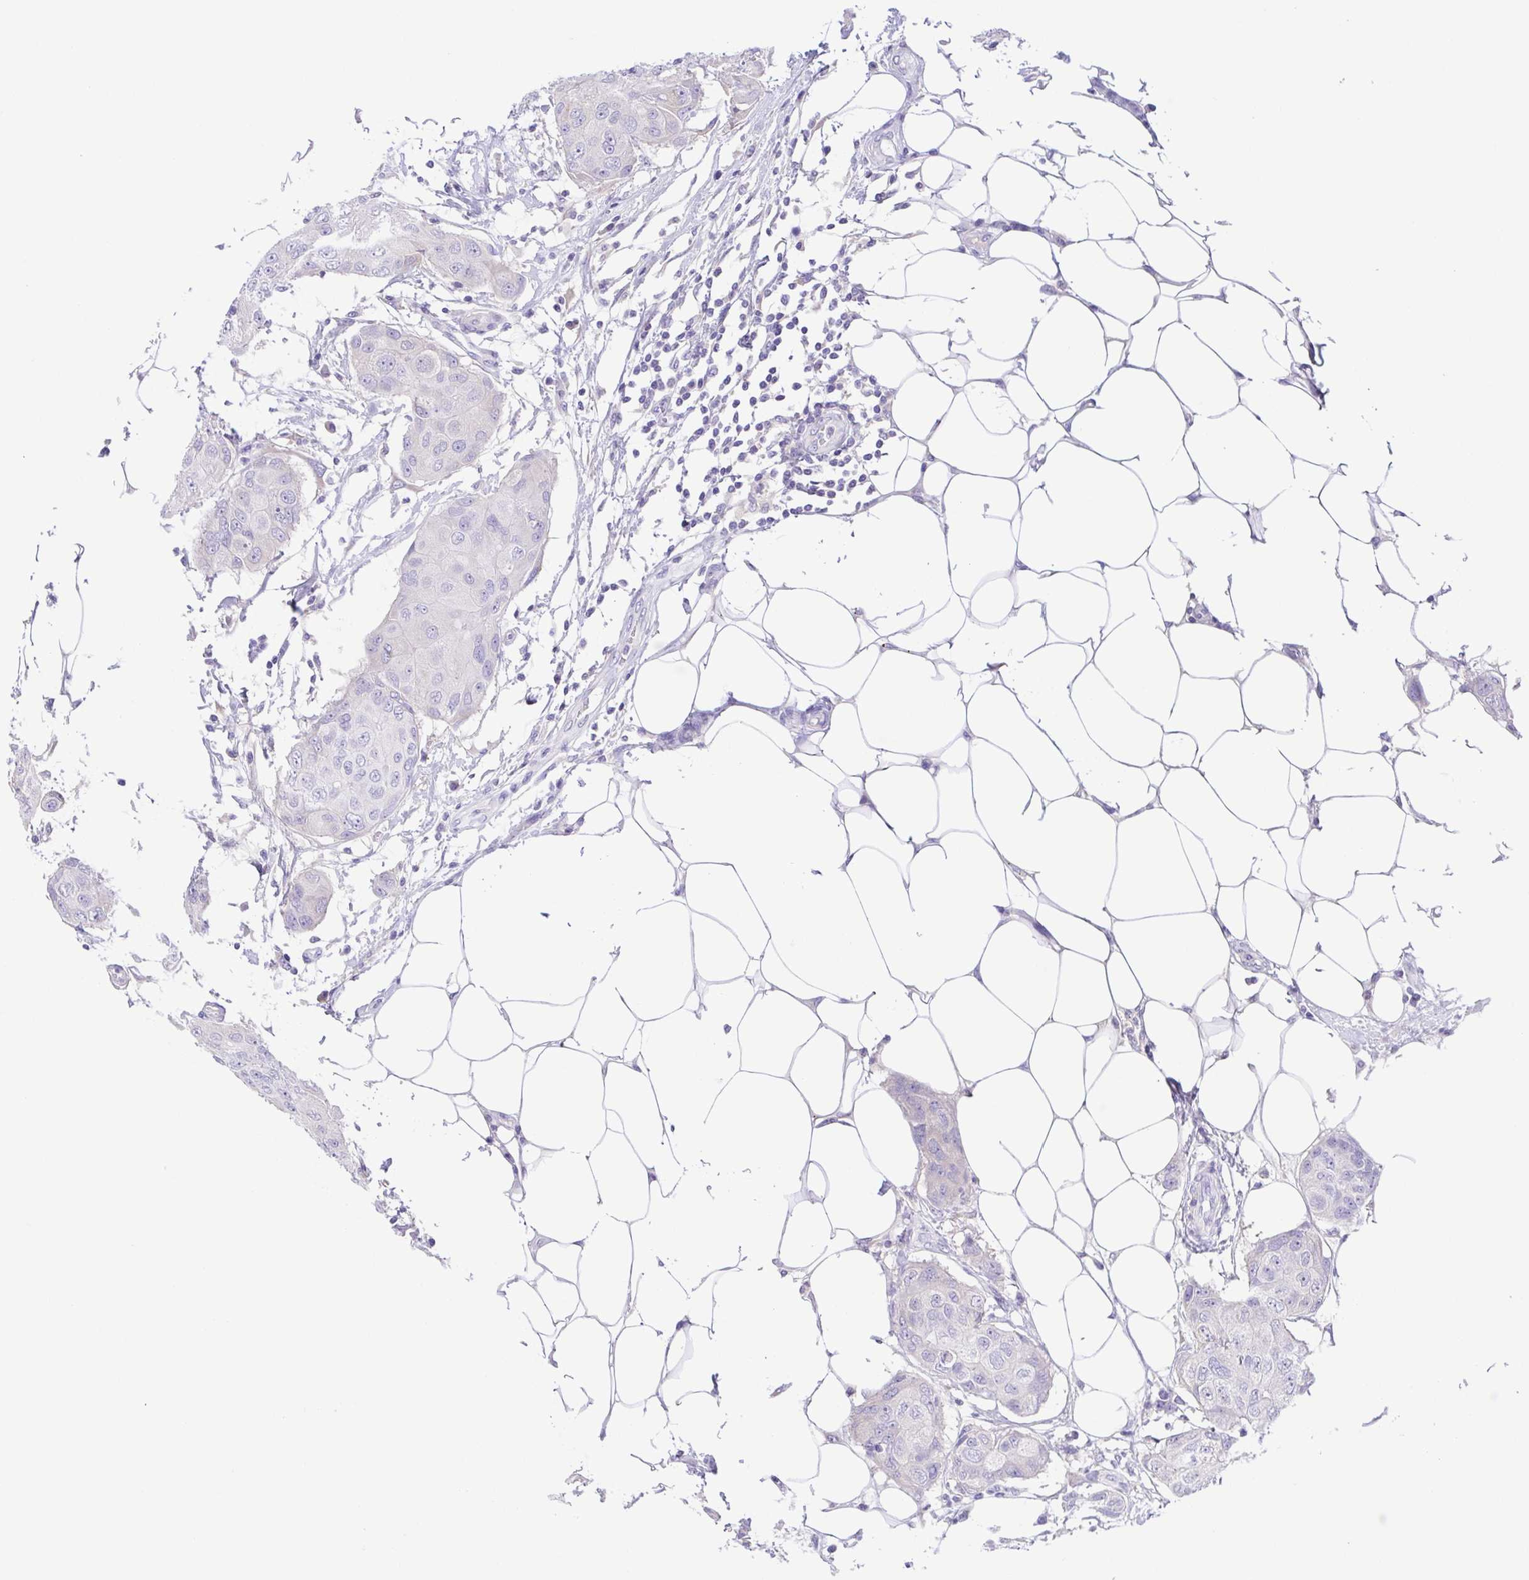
{"staining": {"intensity": "negative", "quantity": "none", "location": "none"}, "tissue": "breast cancer", "cell_type": "Tumor cells", "image_type": "cancer", "snomed": [{"axis": "morphology", "description": "Duct carcinoma"}, {"axis": "topography", "description": "Breast"}, {"axis": "topography", "description": "Lymph node"}], "caption": "Tumor cells are negative for brown protein staining in breast cancer (infiltrating ductal carcinoma).", "gene": "A1BG", "patient": {"sex": "female", "age": 80}}